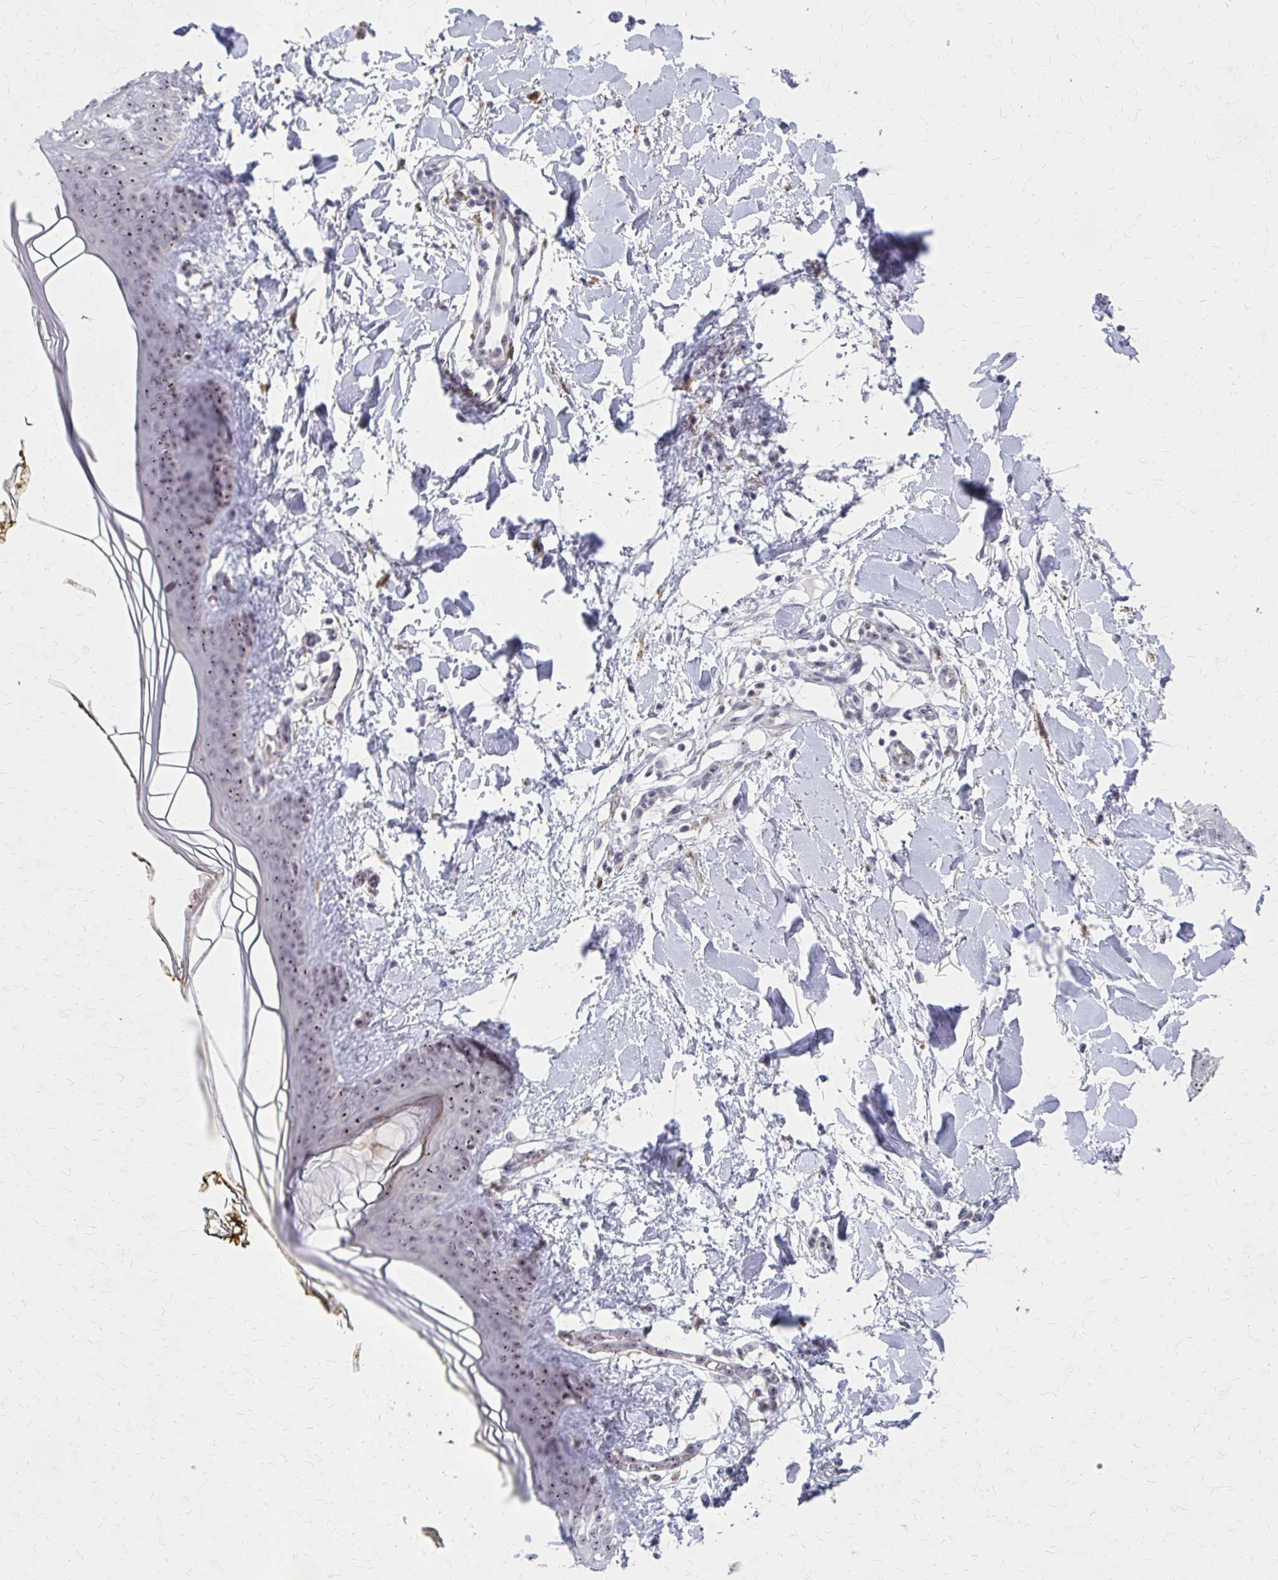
{"staining": {"intensity": "negative", "quantity": "none", "location": "none"}, "tissue": "skin", "cell_type": "Fibroblasts", "image_type": "normal", "snomed": [{"axis": "morphology", "description": "Normal tissue, NOS"}, {"axis": "topography", "description": "Skin"}], "caption": "High magnification brightfield microscopy of normal skin stained with DAB (brown) and counterstained with hematoxylin (blue): fibroblasts show no significant expression. Brightfield microscopy of immunohistochemistry stained with DAB (3,3'-diaminobenzidine) (brown) and hematoxylin (blue), captured at high magnification.", "gene": "NUDT16", "patient": {"sex": "female", "age": 34}}